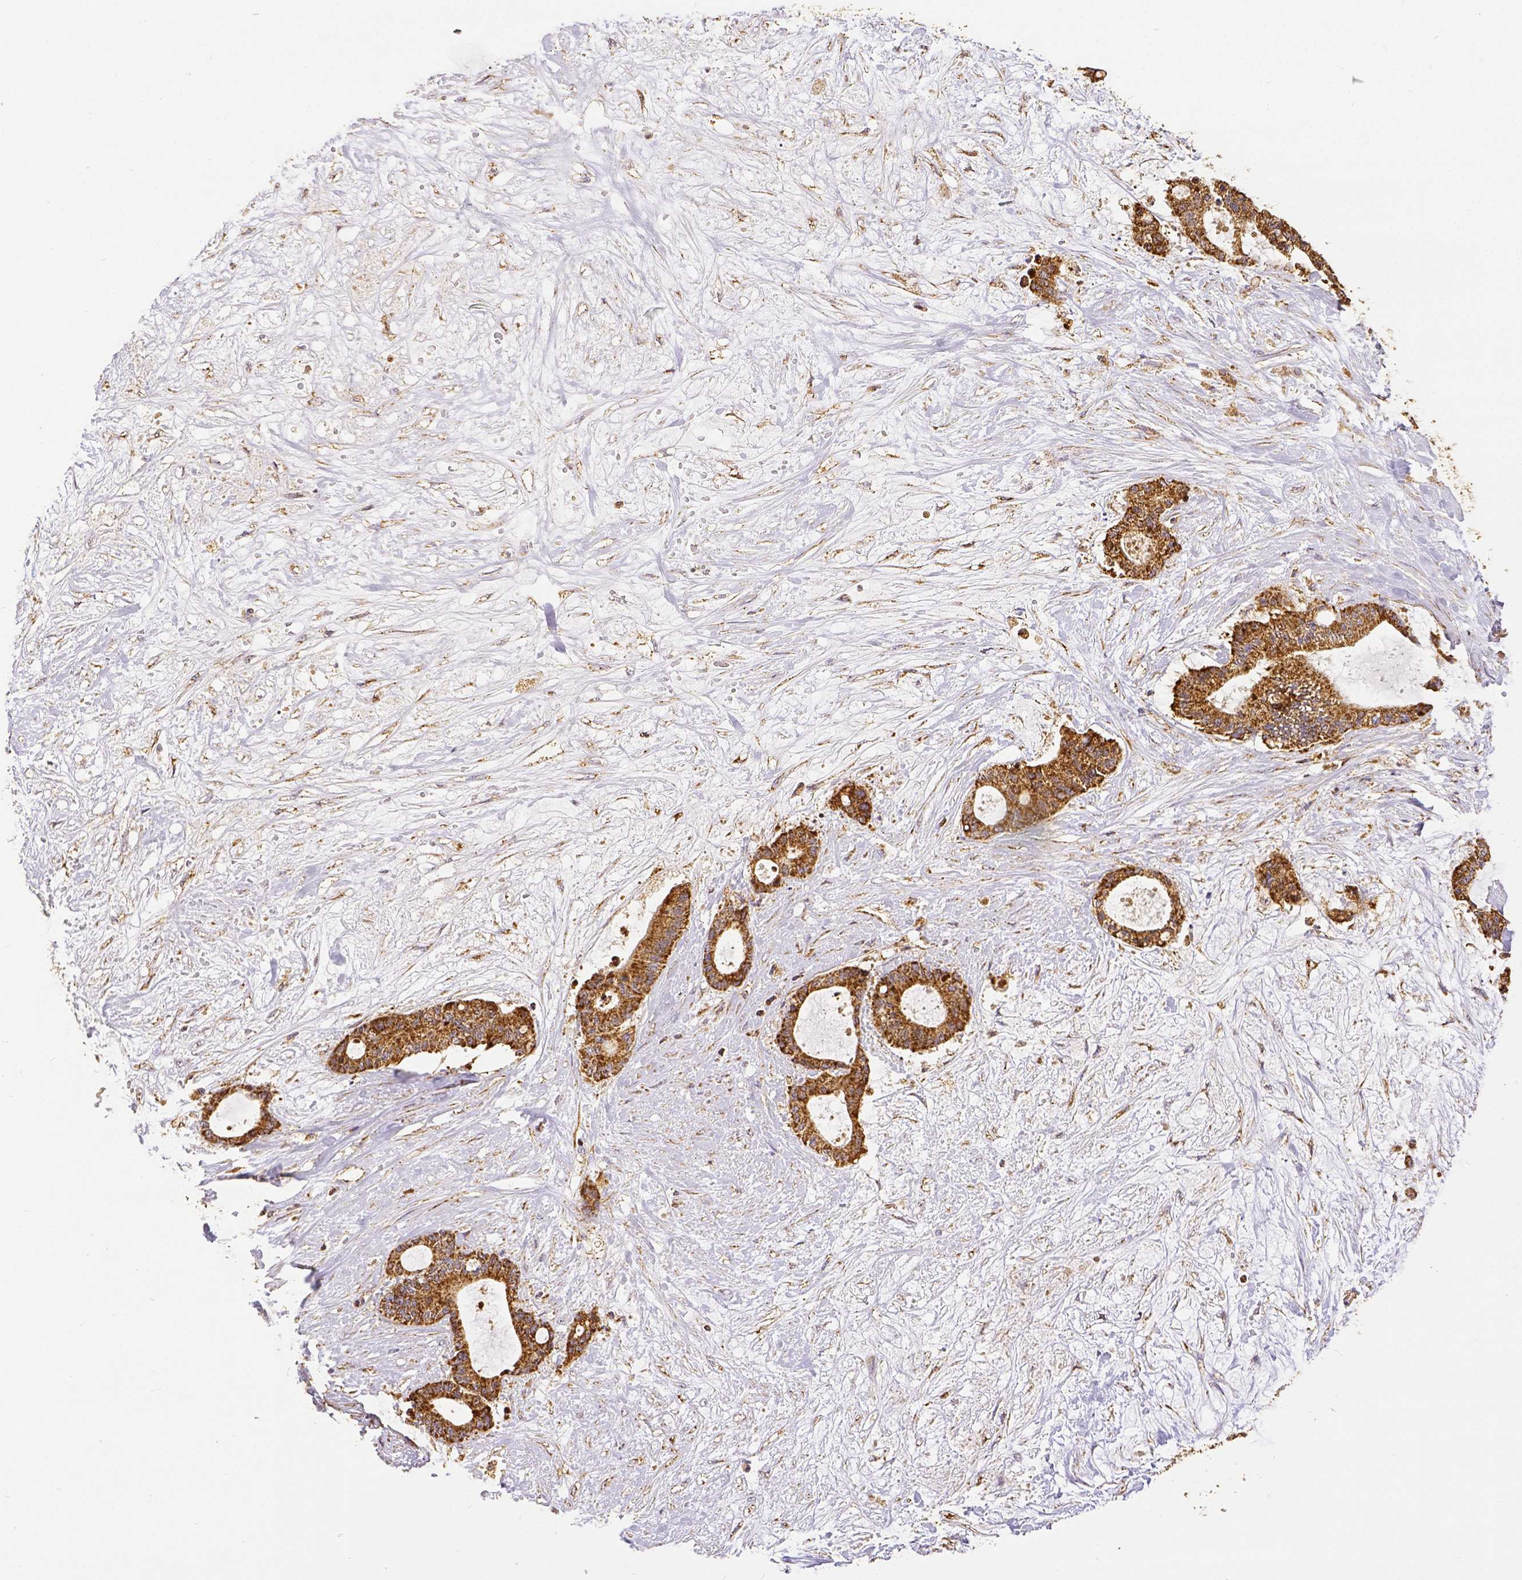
{"staining": {"intensity": "moderate", "quantity": ">75%", "location": "cytoplasmic/membranous"}, "tissue": "liver cancer", "cell_type": "Tumor cells", "image_type": "cancer", "snomed": [{"axis": "morphology", "description": "Normal tissue, NOS"}, {"axis": "morphology", "description": "Cholangiocarcinoma"}, {"axis": "topography", "description": "Liver"}, {"axis": "topography", "description": "Peripheral nerve tissue"}], "caption": "IHC photomicrograph of neoplastic tissue: human liver cholangiocarcinoma stained using immunohistochemistry shows medium levels of moderate protein expression localized specifically in the cytoplasmic/membranous of tumor cells, appearing as a cytoplasmic/membranous brown color.", "gene": "SDHB", "patient": {"sex": "female", "age": 73}}